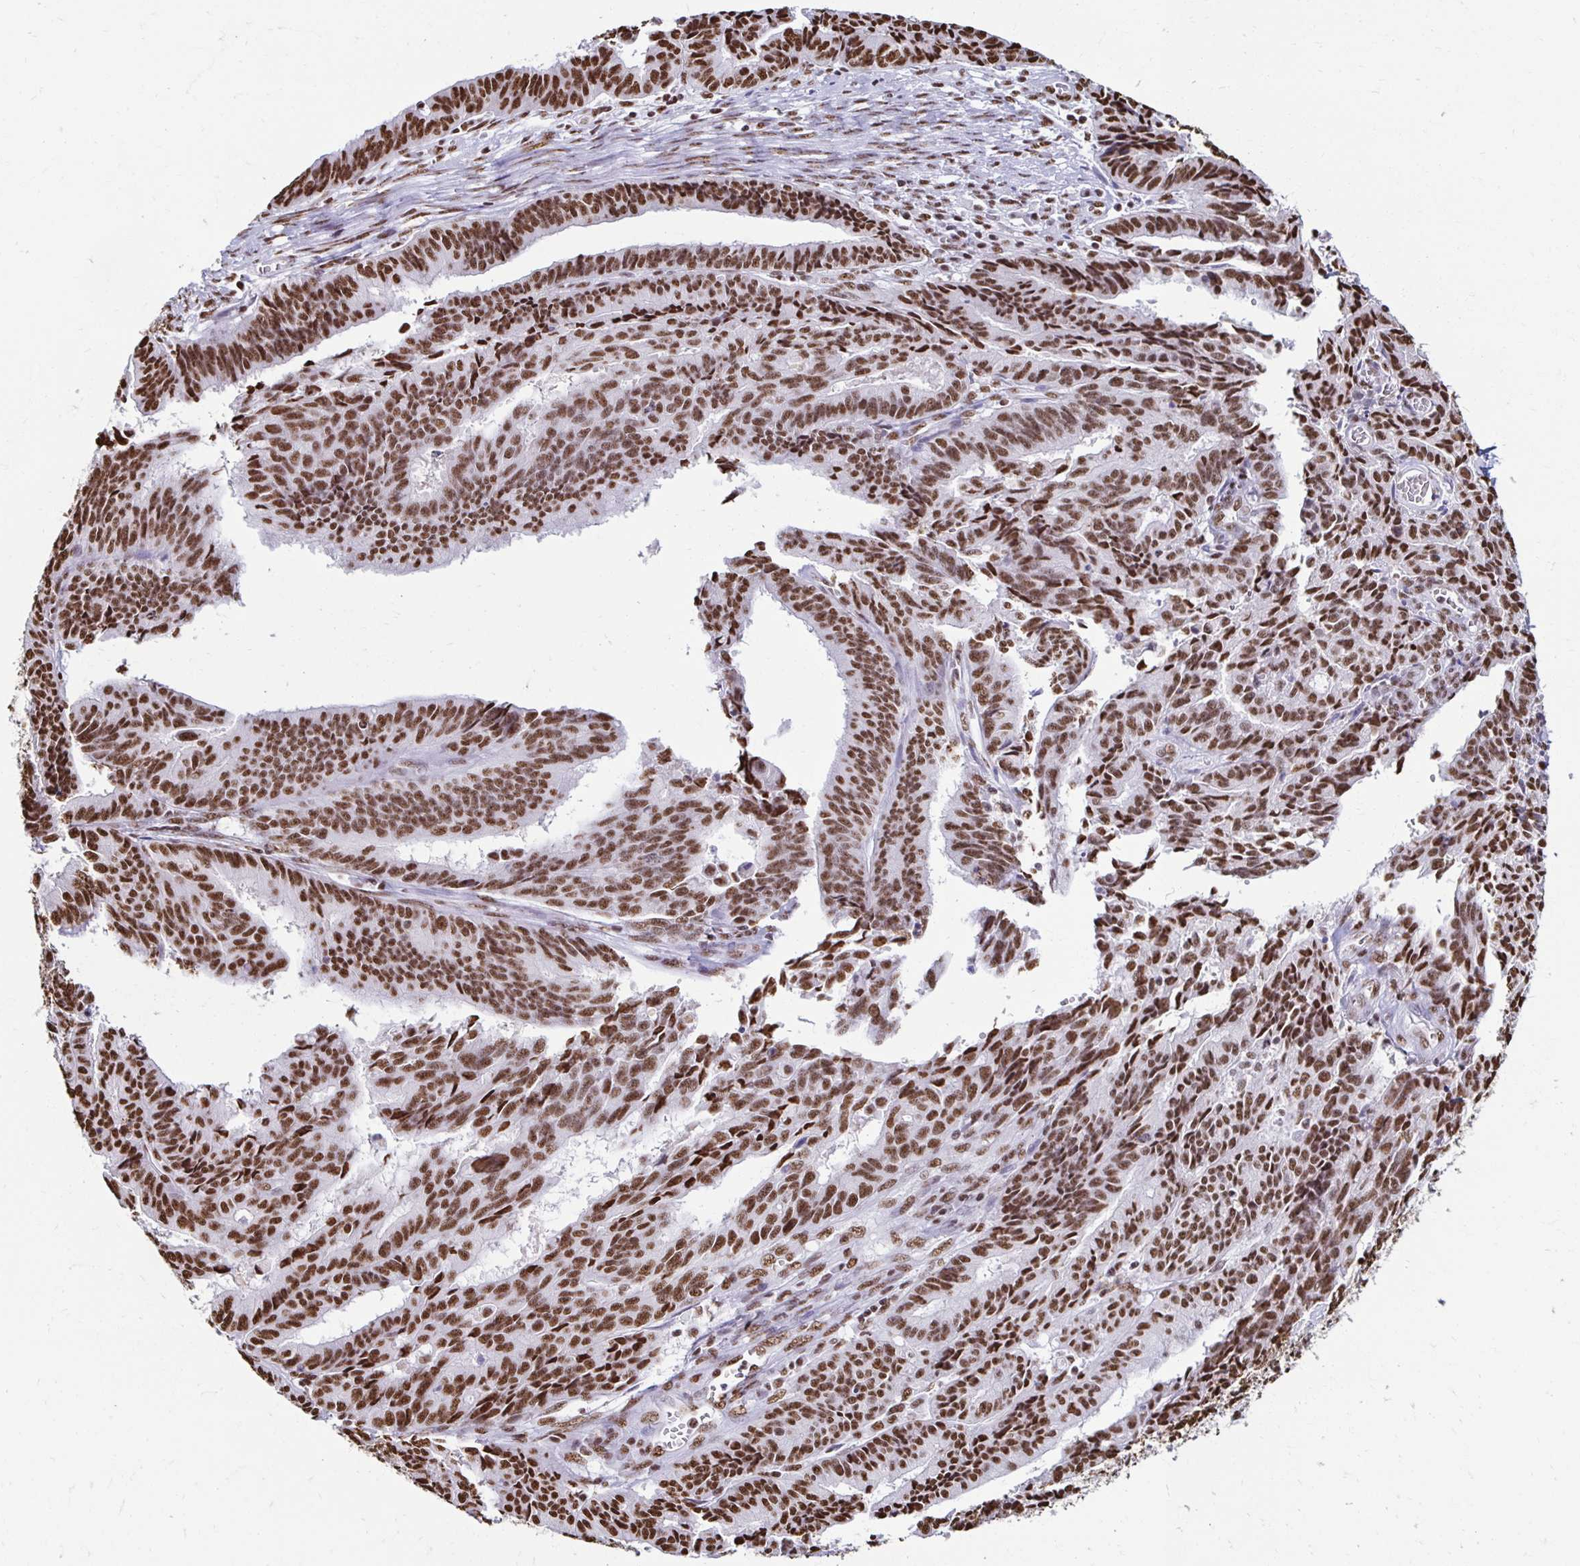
{"staining": {"intensity": "strong", "quantity": ">75%", "location": "nuclear"}, "tissue": "endometrial cancer", "cell_type": "Tumor cells", "image_type": "cancer", "snomed": [{"axis": "morphology", "description": "Adenocarcinoma, NOS"}, {"axis": "topography", "description": "Endometrium"}], "caption": "Protein staining of endometrial cancer tissue demonstrates strong nuclear positivity in about >75% of tumor cells. (IHC, brightfield microscopy, high magnification).", "gene": "NONO", "patient": {"sex": "female", "age": 65}}